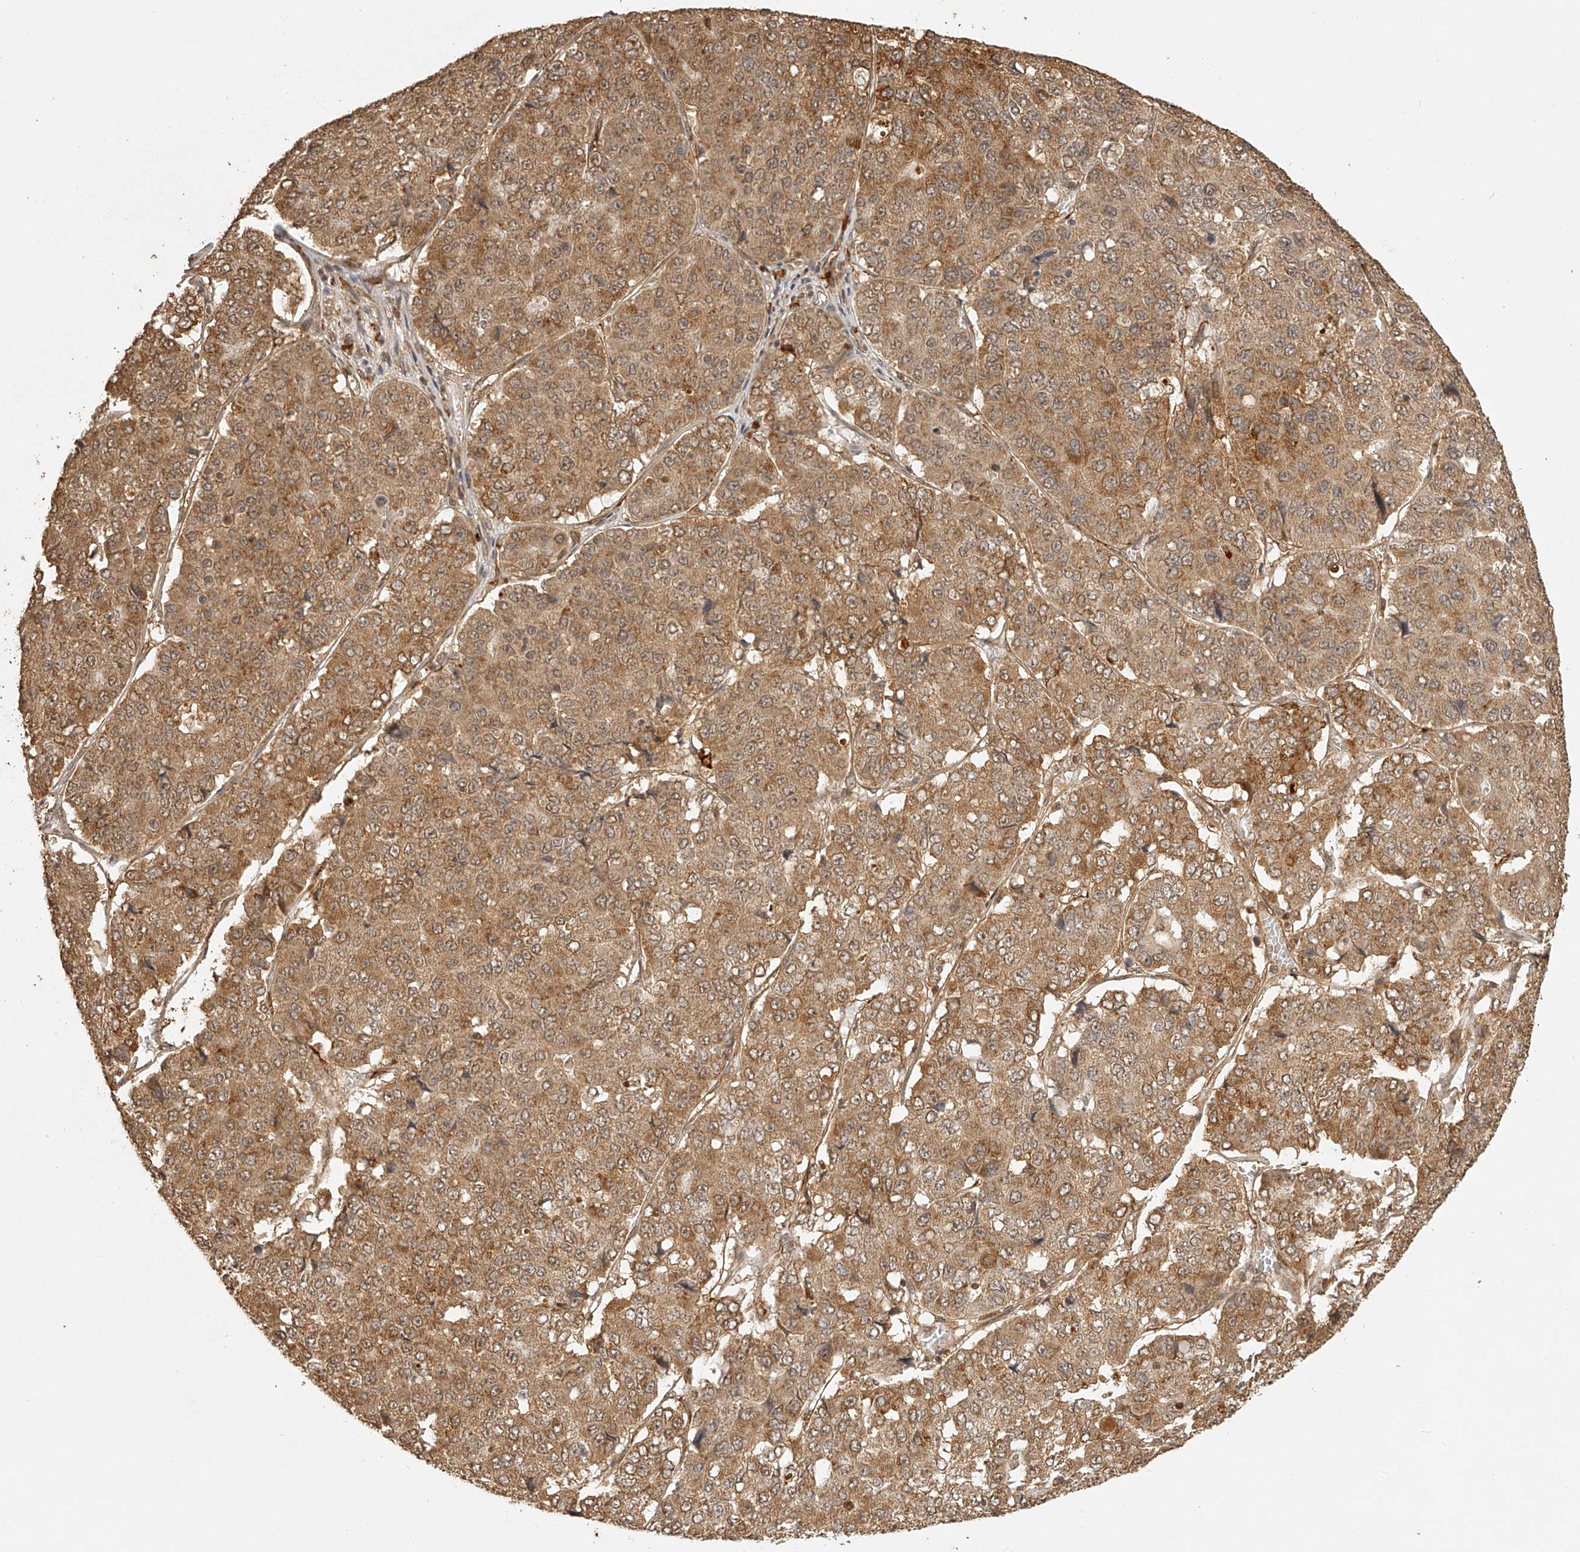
{"staining": {"intensity": "moderate", "quantity": ">75%", "location": "cytoplasmic/membranous"}, "tissue": "pancreatic cancer", "cell_type": "Tumor cells", "image_type": "cancer", "snomed": [{"axis": "morphology", "description": "Adenocarcinoma, NOS"}, {"axis": "topography", "description": "Pancreas"}], "caption": "Pancreatic adenocarcinoma was stained to show a protein in brown. There is medium levels of moderate cytoplasmic/membranous staining in approximately >75% of tumor cells.", "gene": "BCL2L11", "patient": {"sex": "male", "age": 50}}